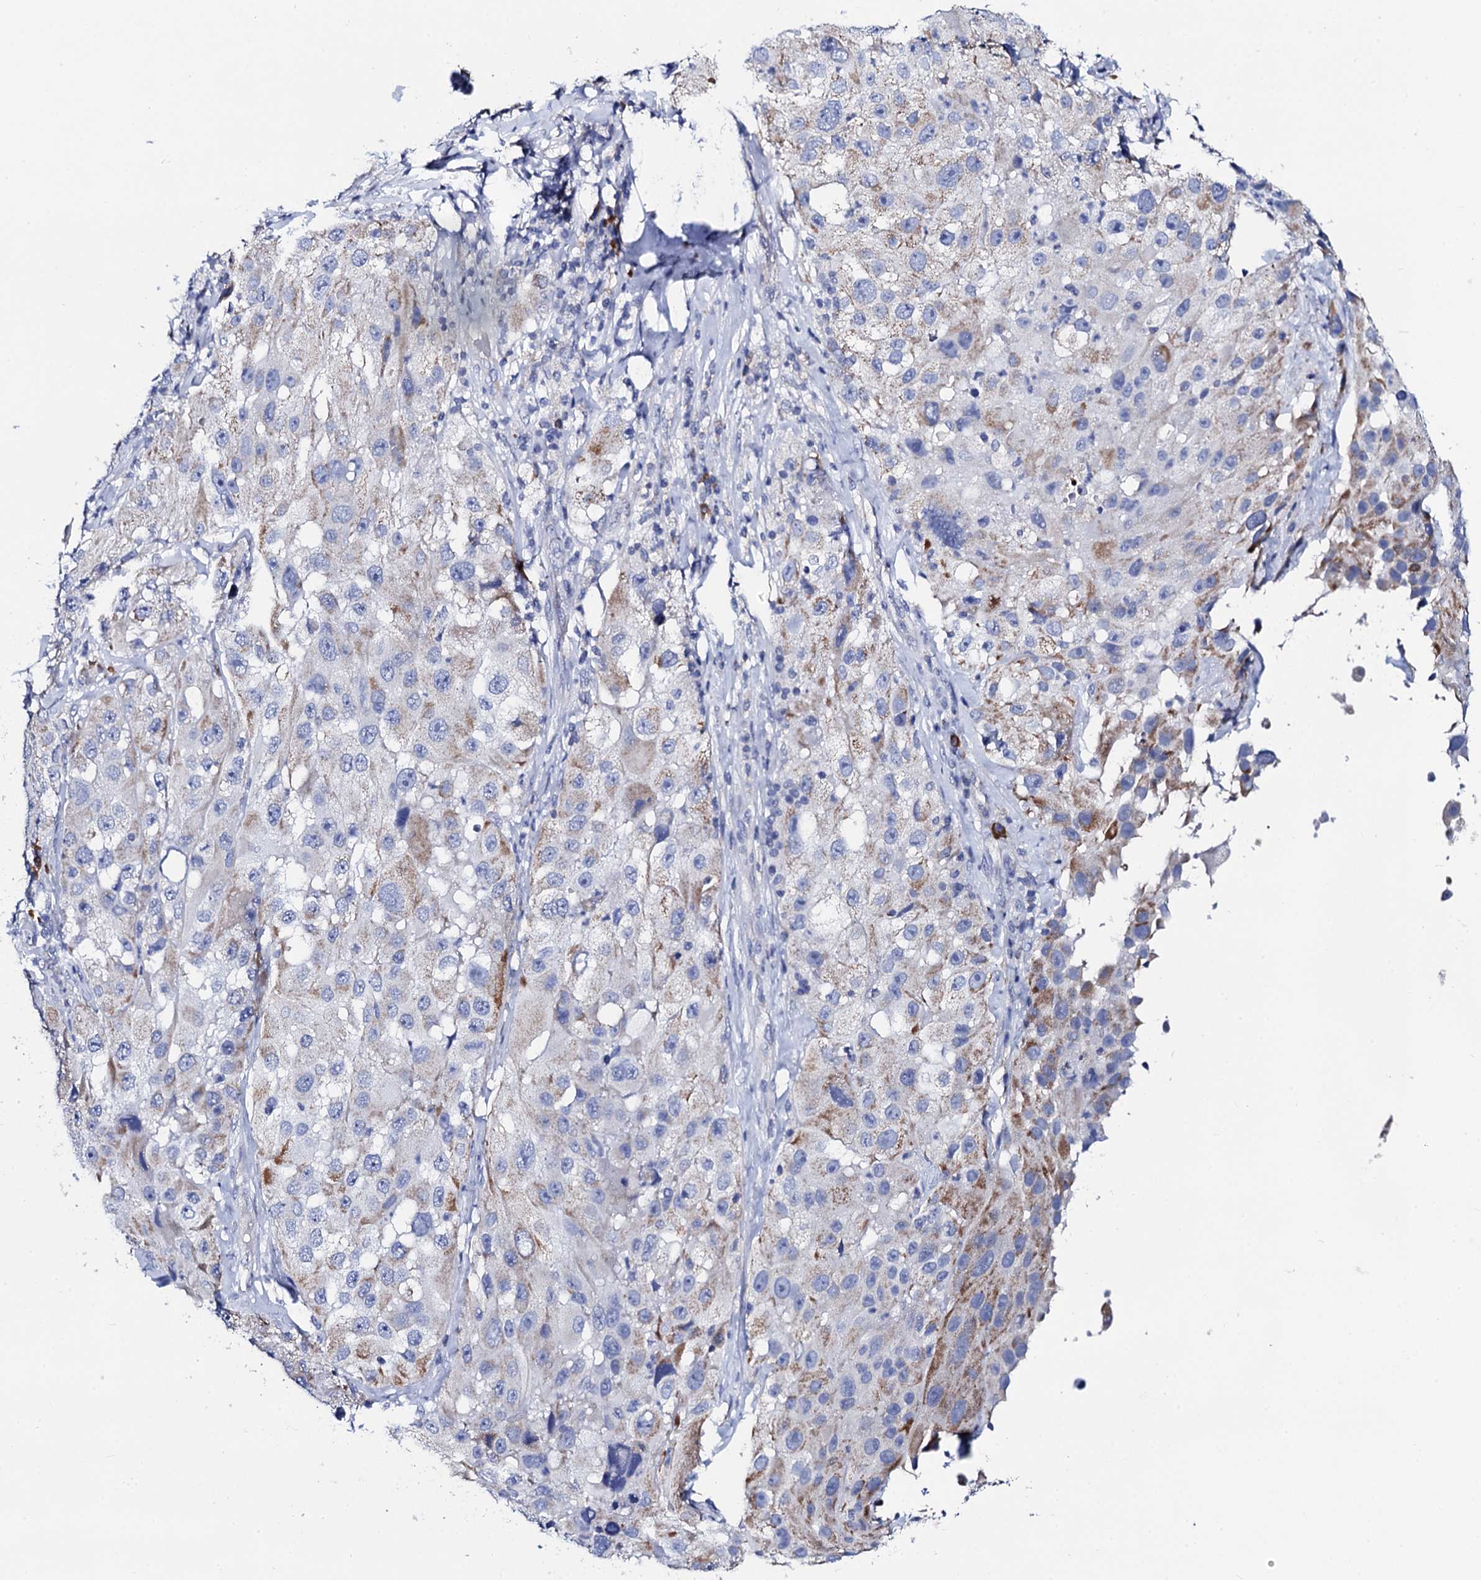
{"staining": {"intensity": "moderate", "quantity": "<25%", "location": "cytoplasmic/membranous"}, "tissue": "melanoma", "cell_type": "Tumor cells", "image_type": "cancer", "snomed": [{"axis": "morphology", "description": "Malignant melanoma, Metastatic site"}, {"axis": "topography", "description": "Lymph node"}], "caption": "Immunohistochemical staining of human melanoma exhibits low levels of moderate cytoplasmic/membranous protein staining in about <25% of tumor cells. (brown staining indicates protein expression, while blue staining denotes nuclei).", "gene": "ACADSB", "patient": {"sex": "male", "age": 62}}